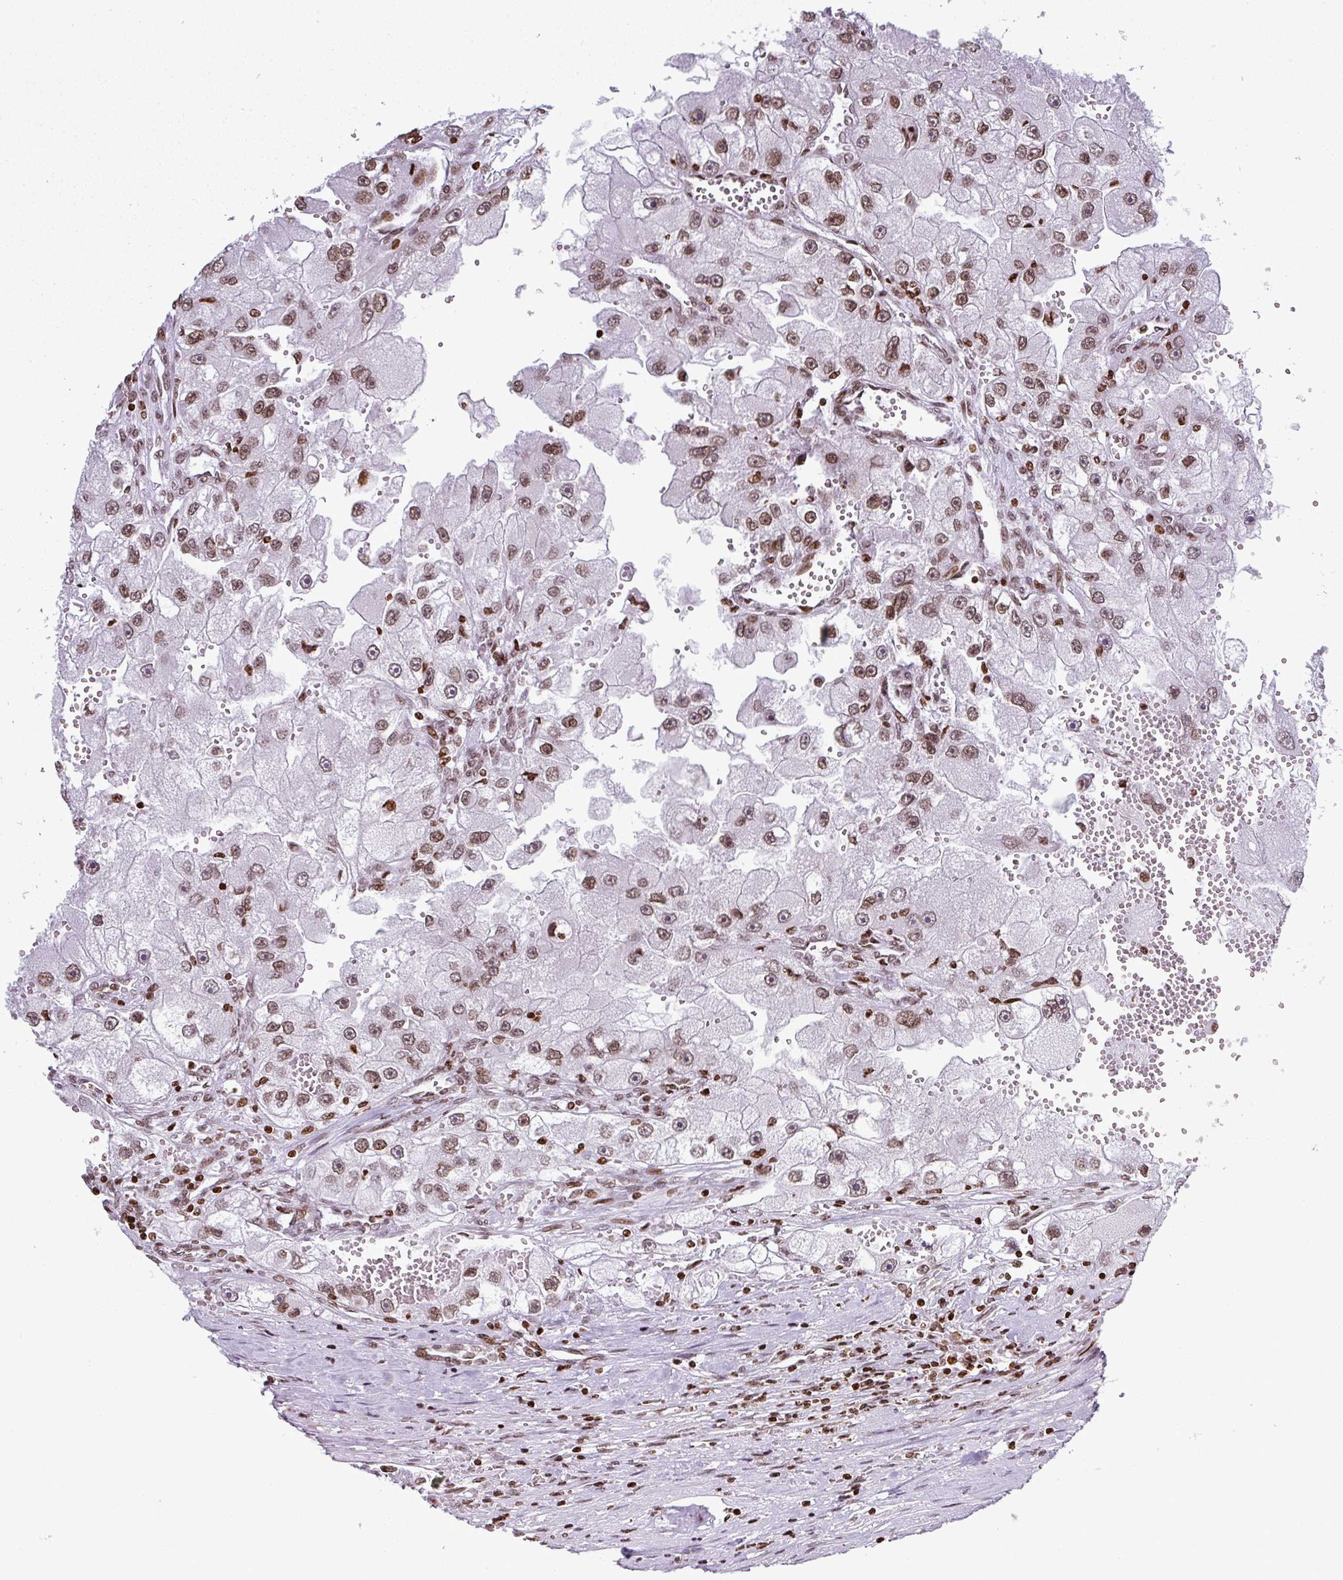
{"staining": {"intensity": "moderate", "quantity": ">75%", "location": "nuclear"}, "tissue": "renal cancer", "cell_type": "Tumor cells", "image_type": "cancer", "snomed": [{"axis": "morphology", "description": "Adenocarcinoma, NOS"}, {"axis": "topography", "description": "Kidney"}], "caption": "A brown stain shows moderate nuclear positivity of a protein in renal adenocarcinoma tumor cells.", "gene": "RASL11A", "patient": {"sex": "male", "age": 63}}